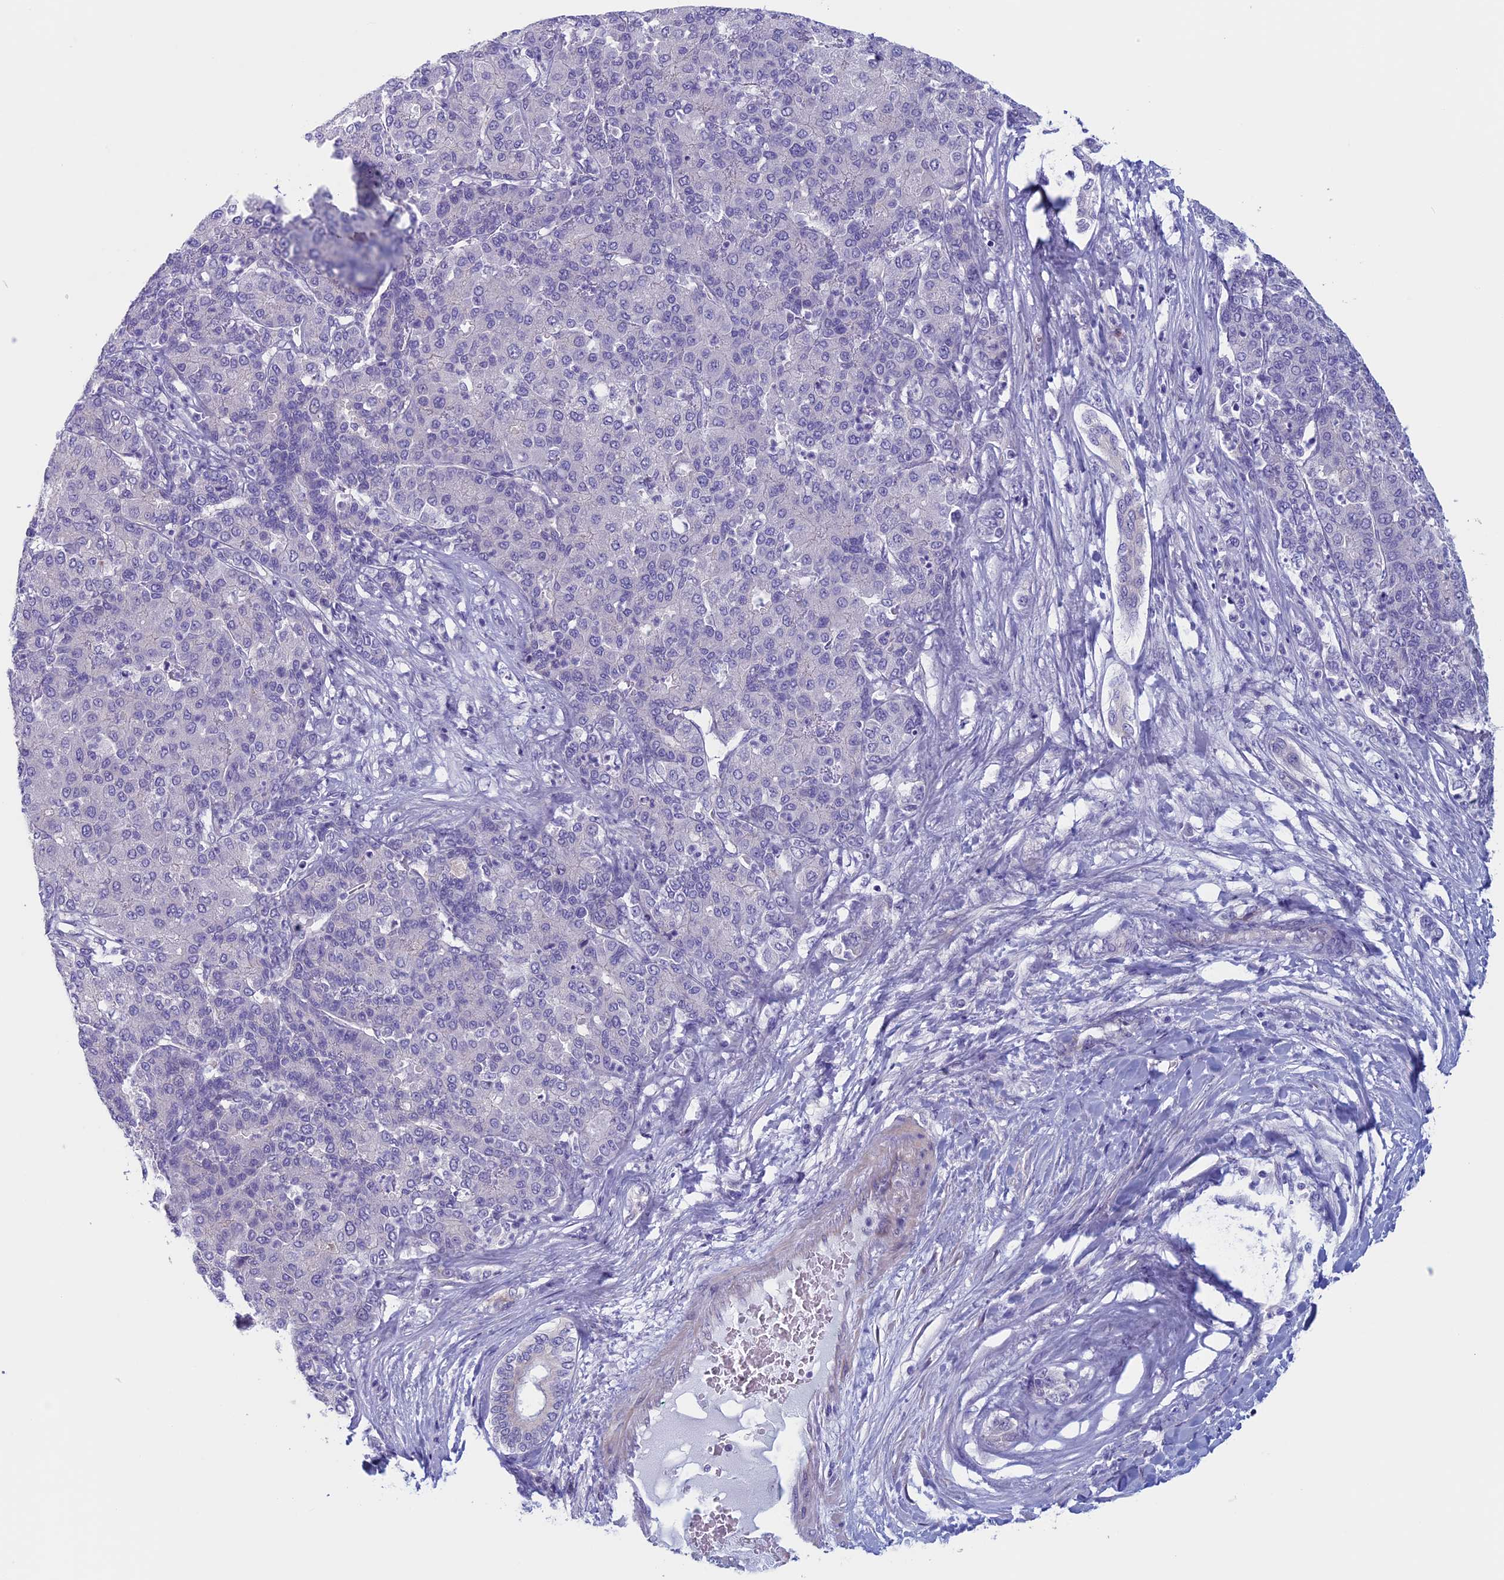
{"staining": {"intensity": "negative", "quantity": "none", "location": "none"}, "tissue": "liver cancer", "cell_type": "Tumor cells", "image_type": "cancer", "snomed": [{"axis": "morphology", "description": "Carcinoma, Hepatocellular, NOS"}, {"axis": "topography", "description": "Liver"}], "caption": "Liver cancer was stained to show a protein in brown. There is no significant expression in tumor cells.", "gene": "CNOT6L", "patient": {"sex": "male", "age": 65}}